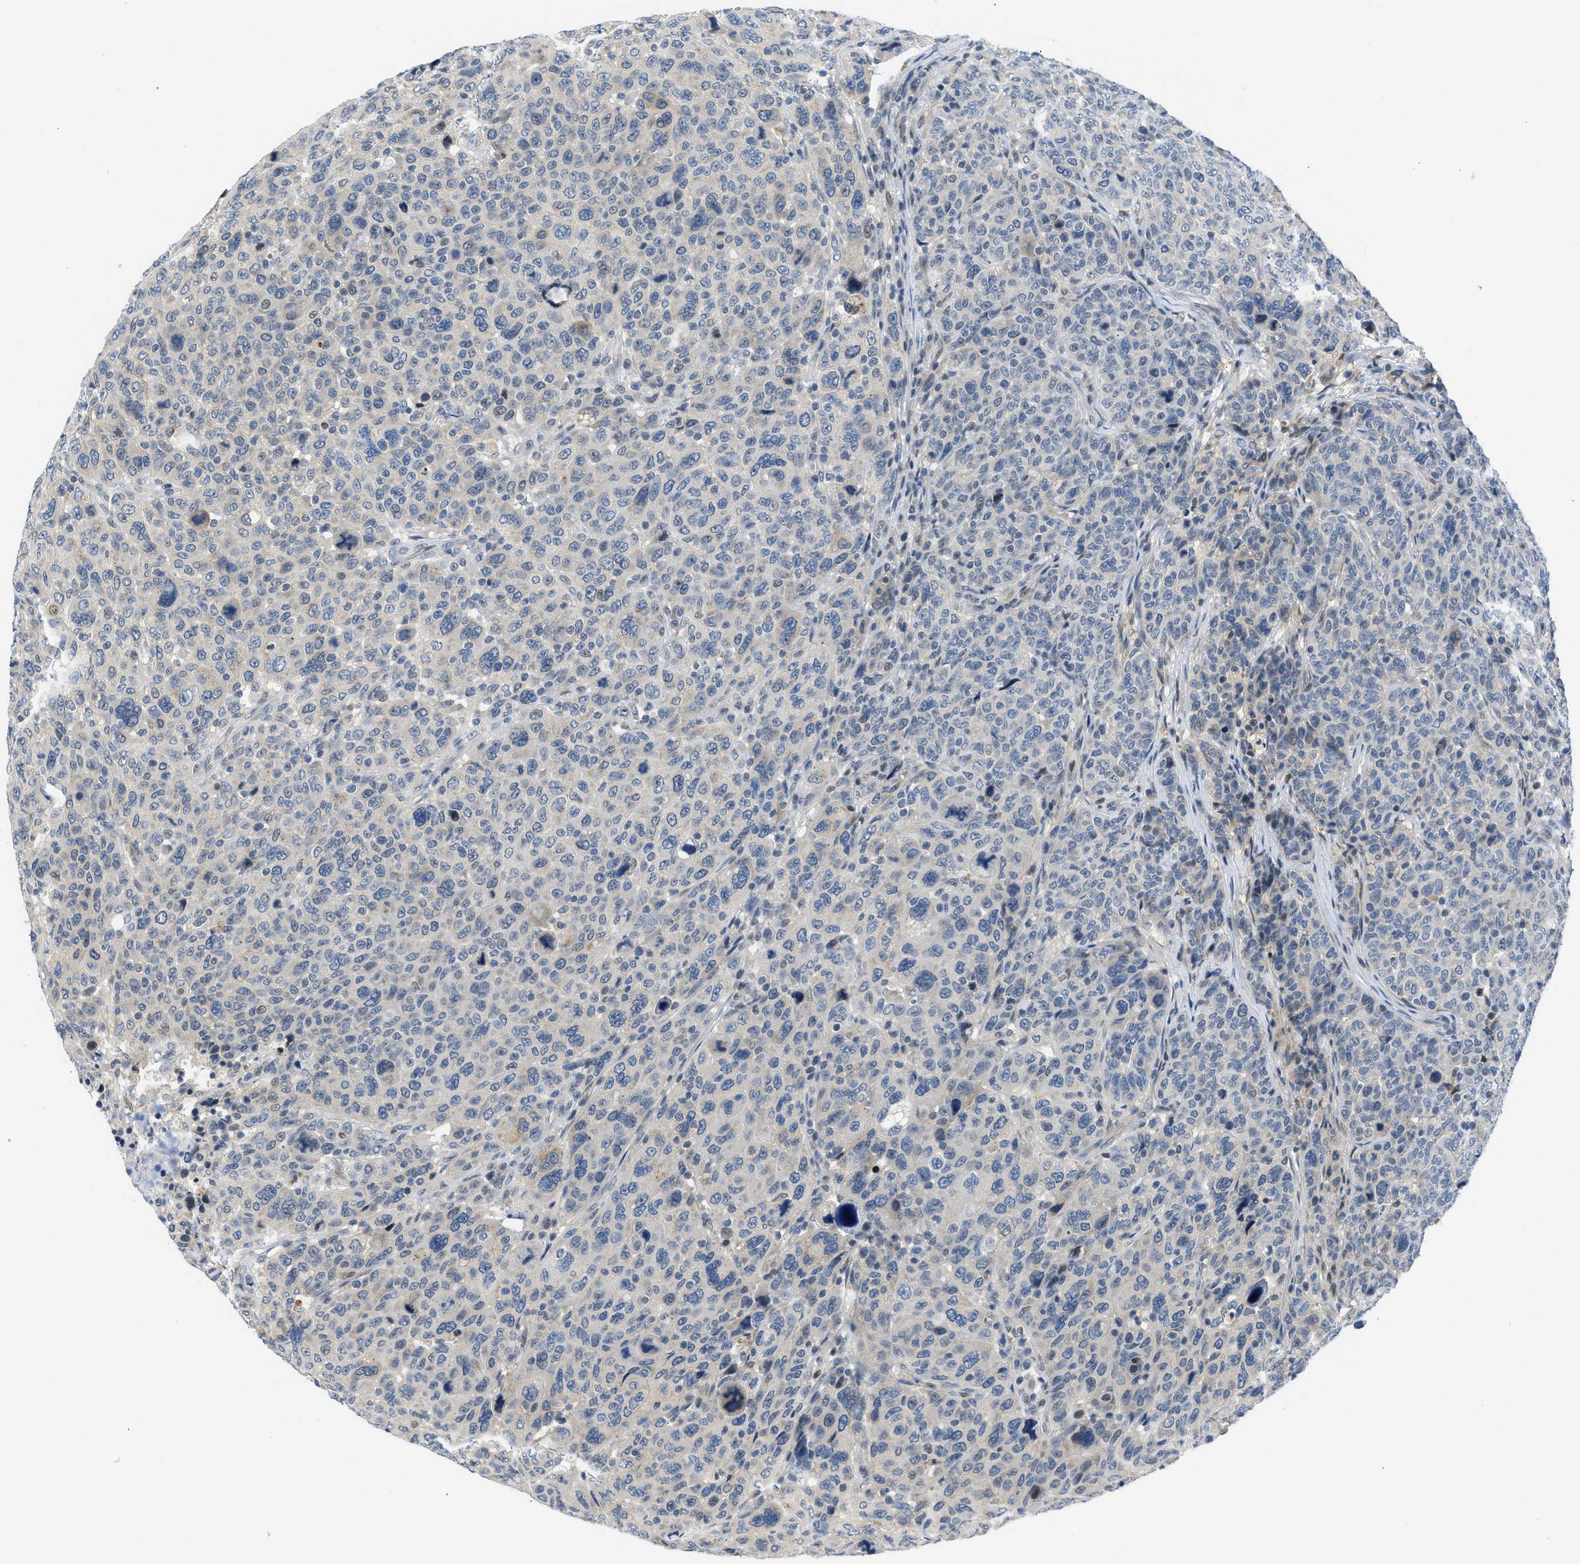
{"staining": {"intensity": "weak", "quantity": "<25%", "location": "cytoplasmic/membranous"}, "tissue": "breast cancer", "cell_type": "Tumor cells", "image_type": "cancer", "snomed": [{"axis": "morphology", "description": "Duct carcinoma"}, {"axis": "topography", "description": "Breast"}], "caption": "A photomicrograph of infiltrating ductal carcinoma (breast) stained for a protein displays no brown staining in tumor cells.", "gene": "OLIG3", "patient": {"sex": "female", "age": 37}}